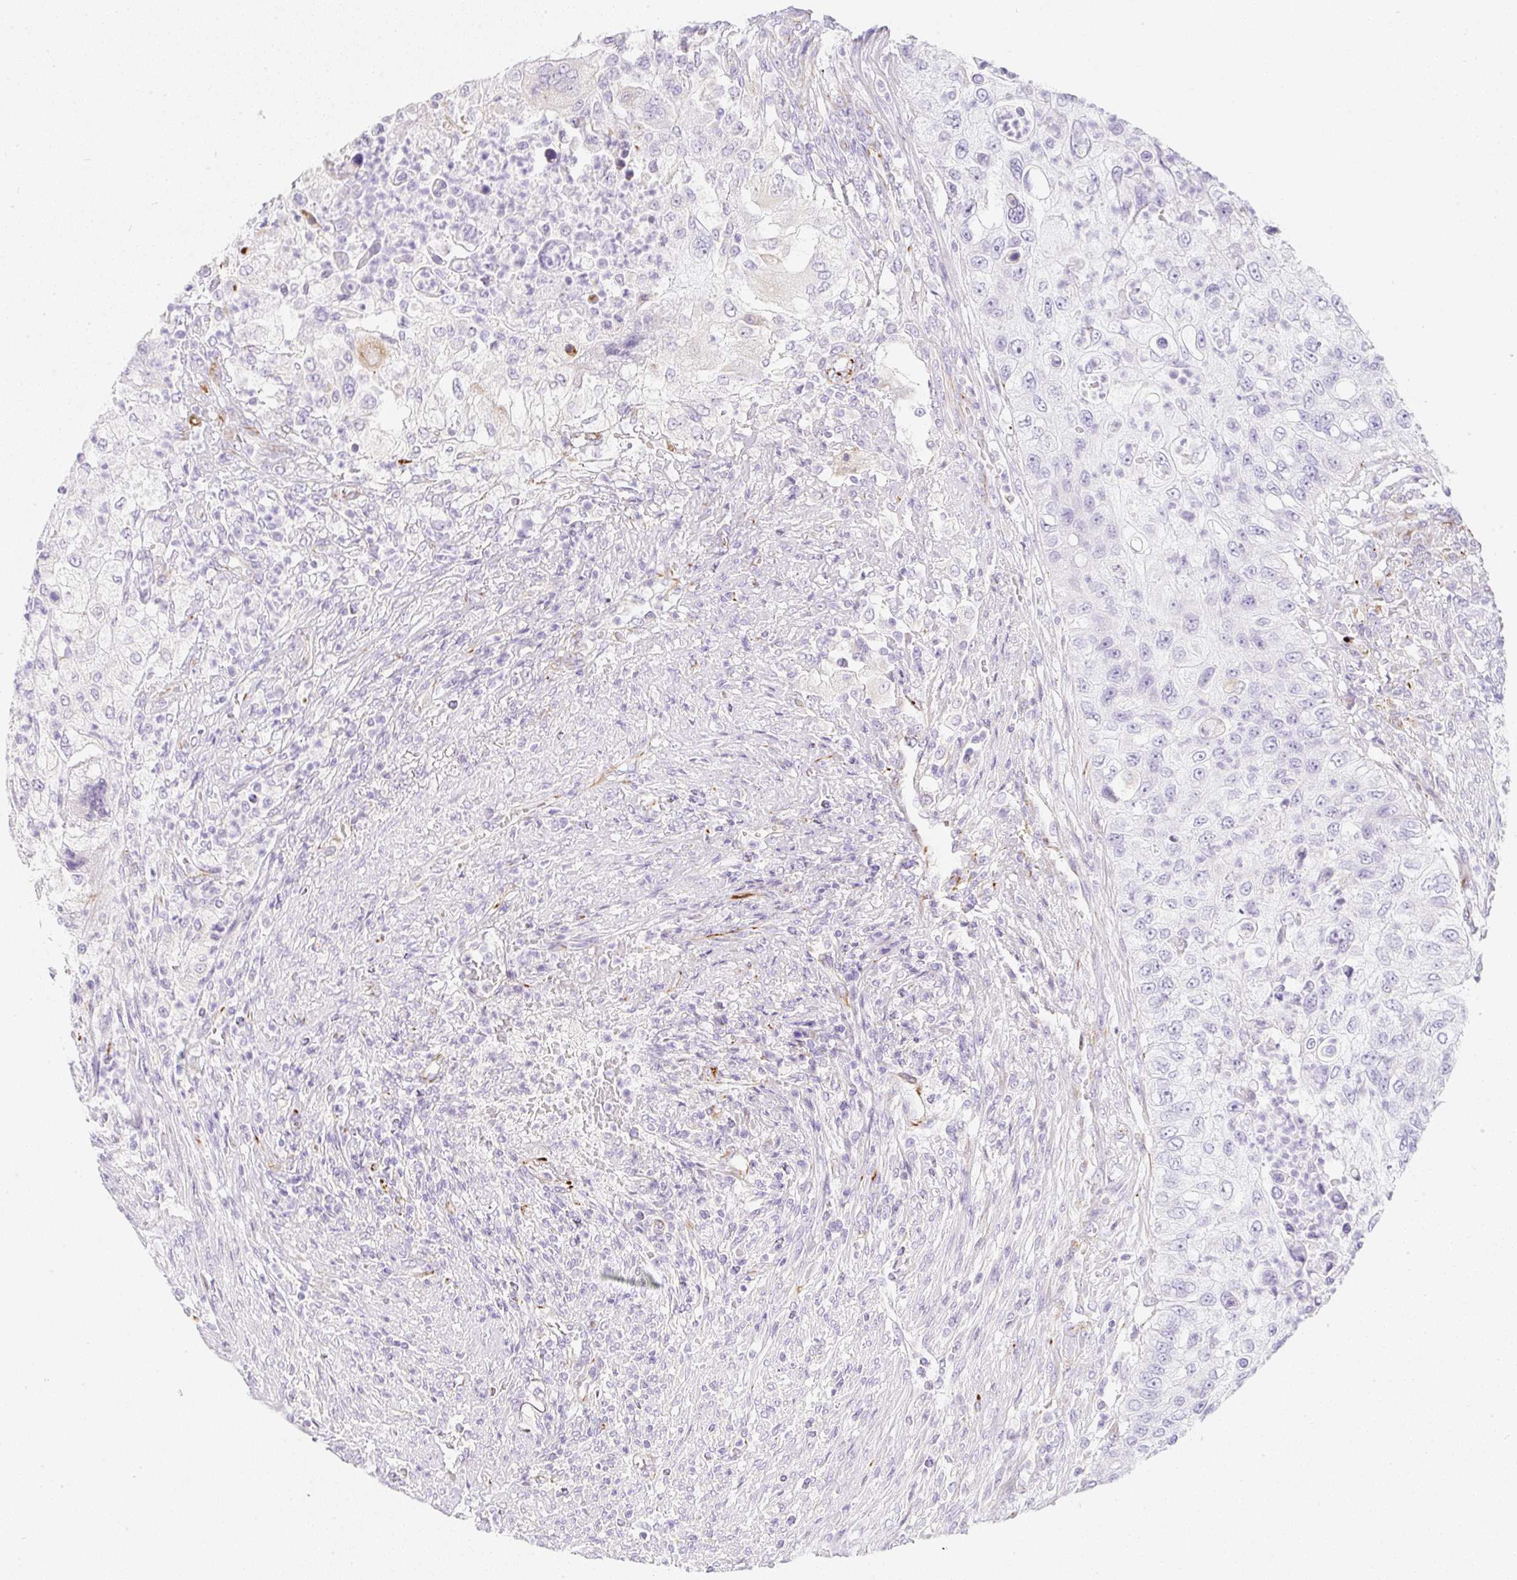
{"staining": {"intensity": "negative", "quantity": "none", "location": "none"}, "tissue": "urothelial cancer", "cell_type": "Tumor cells", "image_type": "cancer", "snomed": [{"axis": "morphology", "description": "Urothelial carcinoma, High grade"}, {"axis": "topography", "description": "Urinary bladder"}], "caption": "Tumor cells are negative for brown protein staining in urothelial carcinoma (high-grade). (DAB (3,3'-diaminobenzidine) IHC with hematoxylin counter stain).", "gene": "ZNF689", "patient": {"sex": "female", "age": 60}}